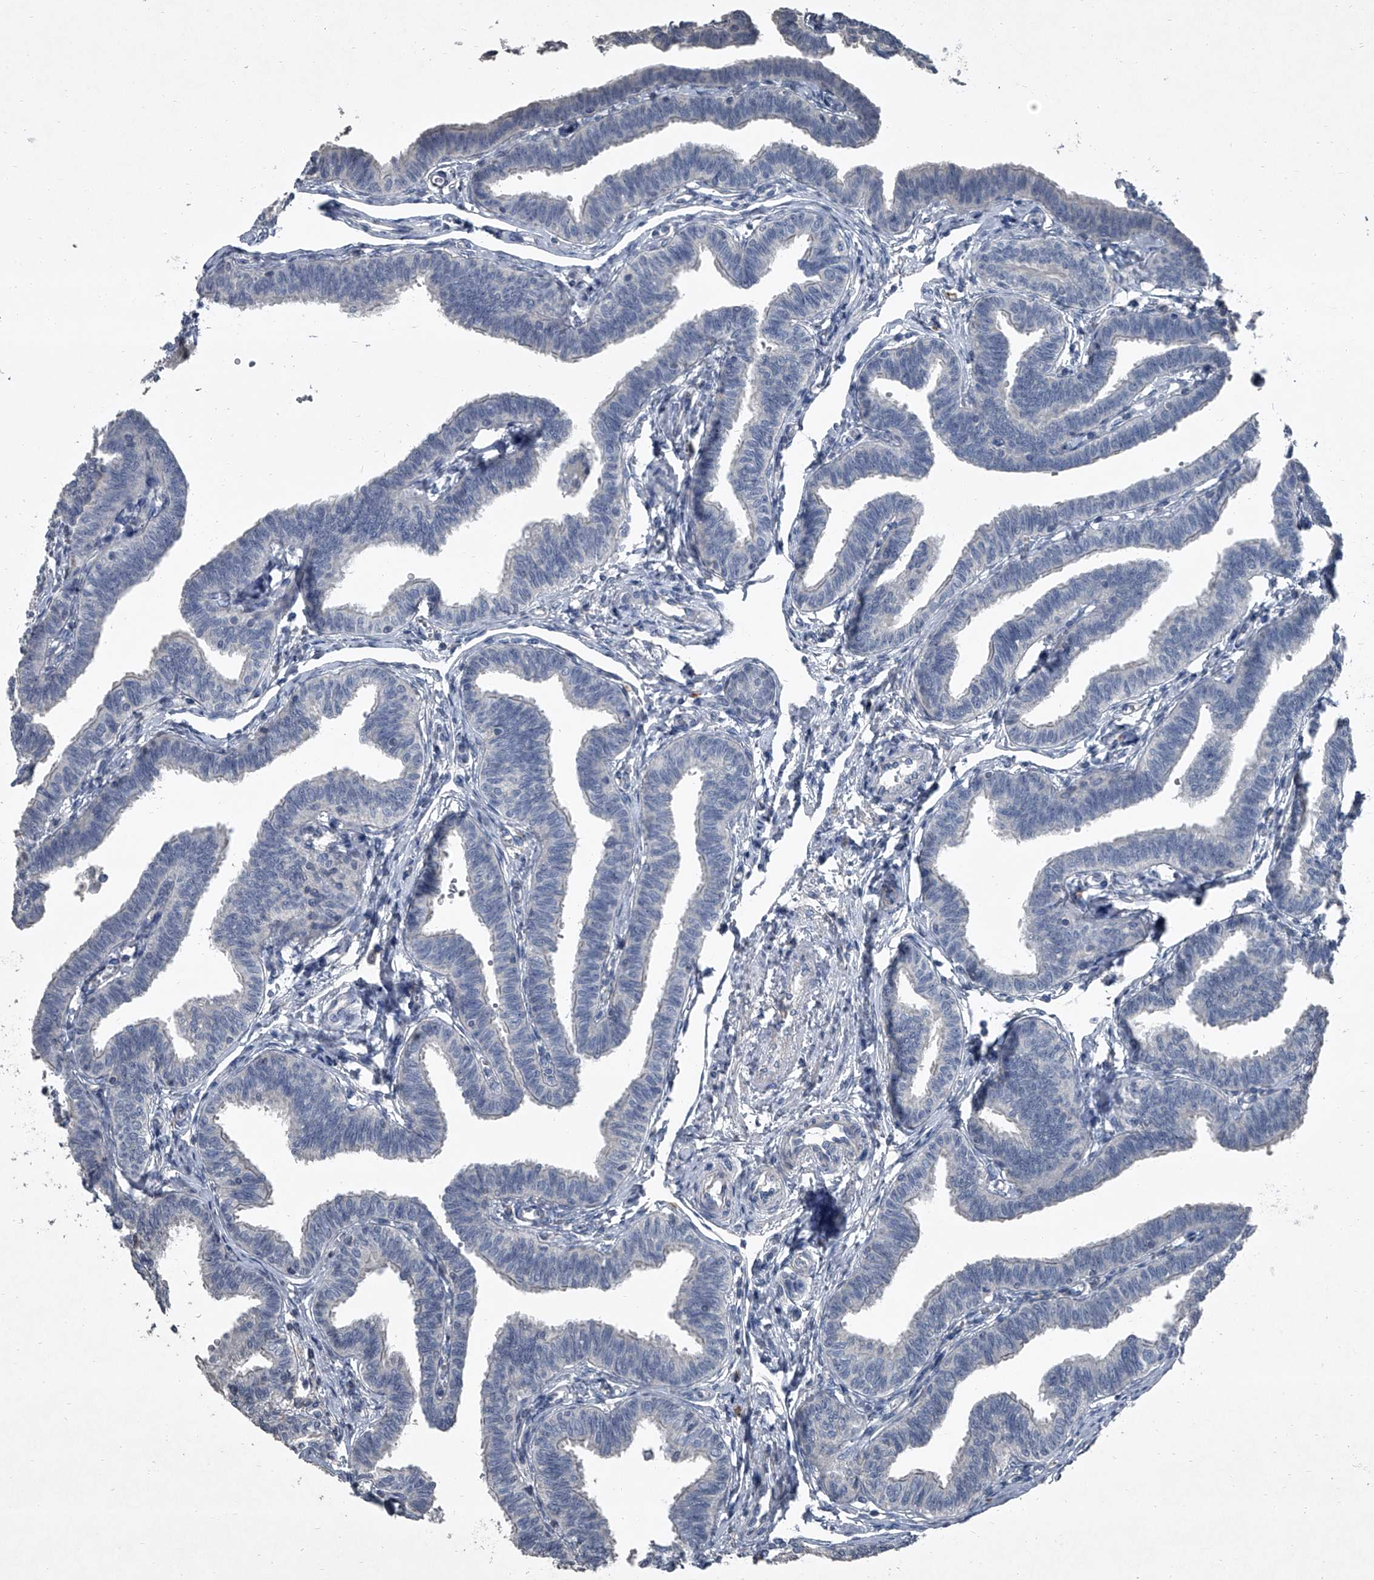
{"staining": {"intensity": "negative", "quantity": "none", "location": "none"}, "tissue": "fallopian tube", "cell_type": "Glandular cells", "image_type": "normal", "snomed": [{"axis": "morphology", "description": "Normal tissue, NOS"}, {"axis": "topography", "description": "Fallopian tube"}, {"axis": "topography", "description": "Ovary"}], "caption": "This is an immunohistochemistry (IHC) micrograph of normal human fallopian tube. There is no positivity in glandular cells.", "gene": "HEPHL1", "patient": {"sex": "female", "age": 23}}